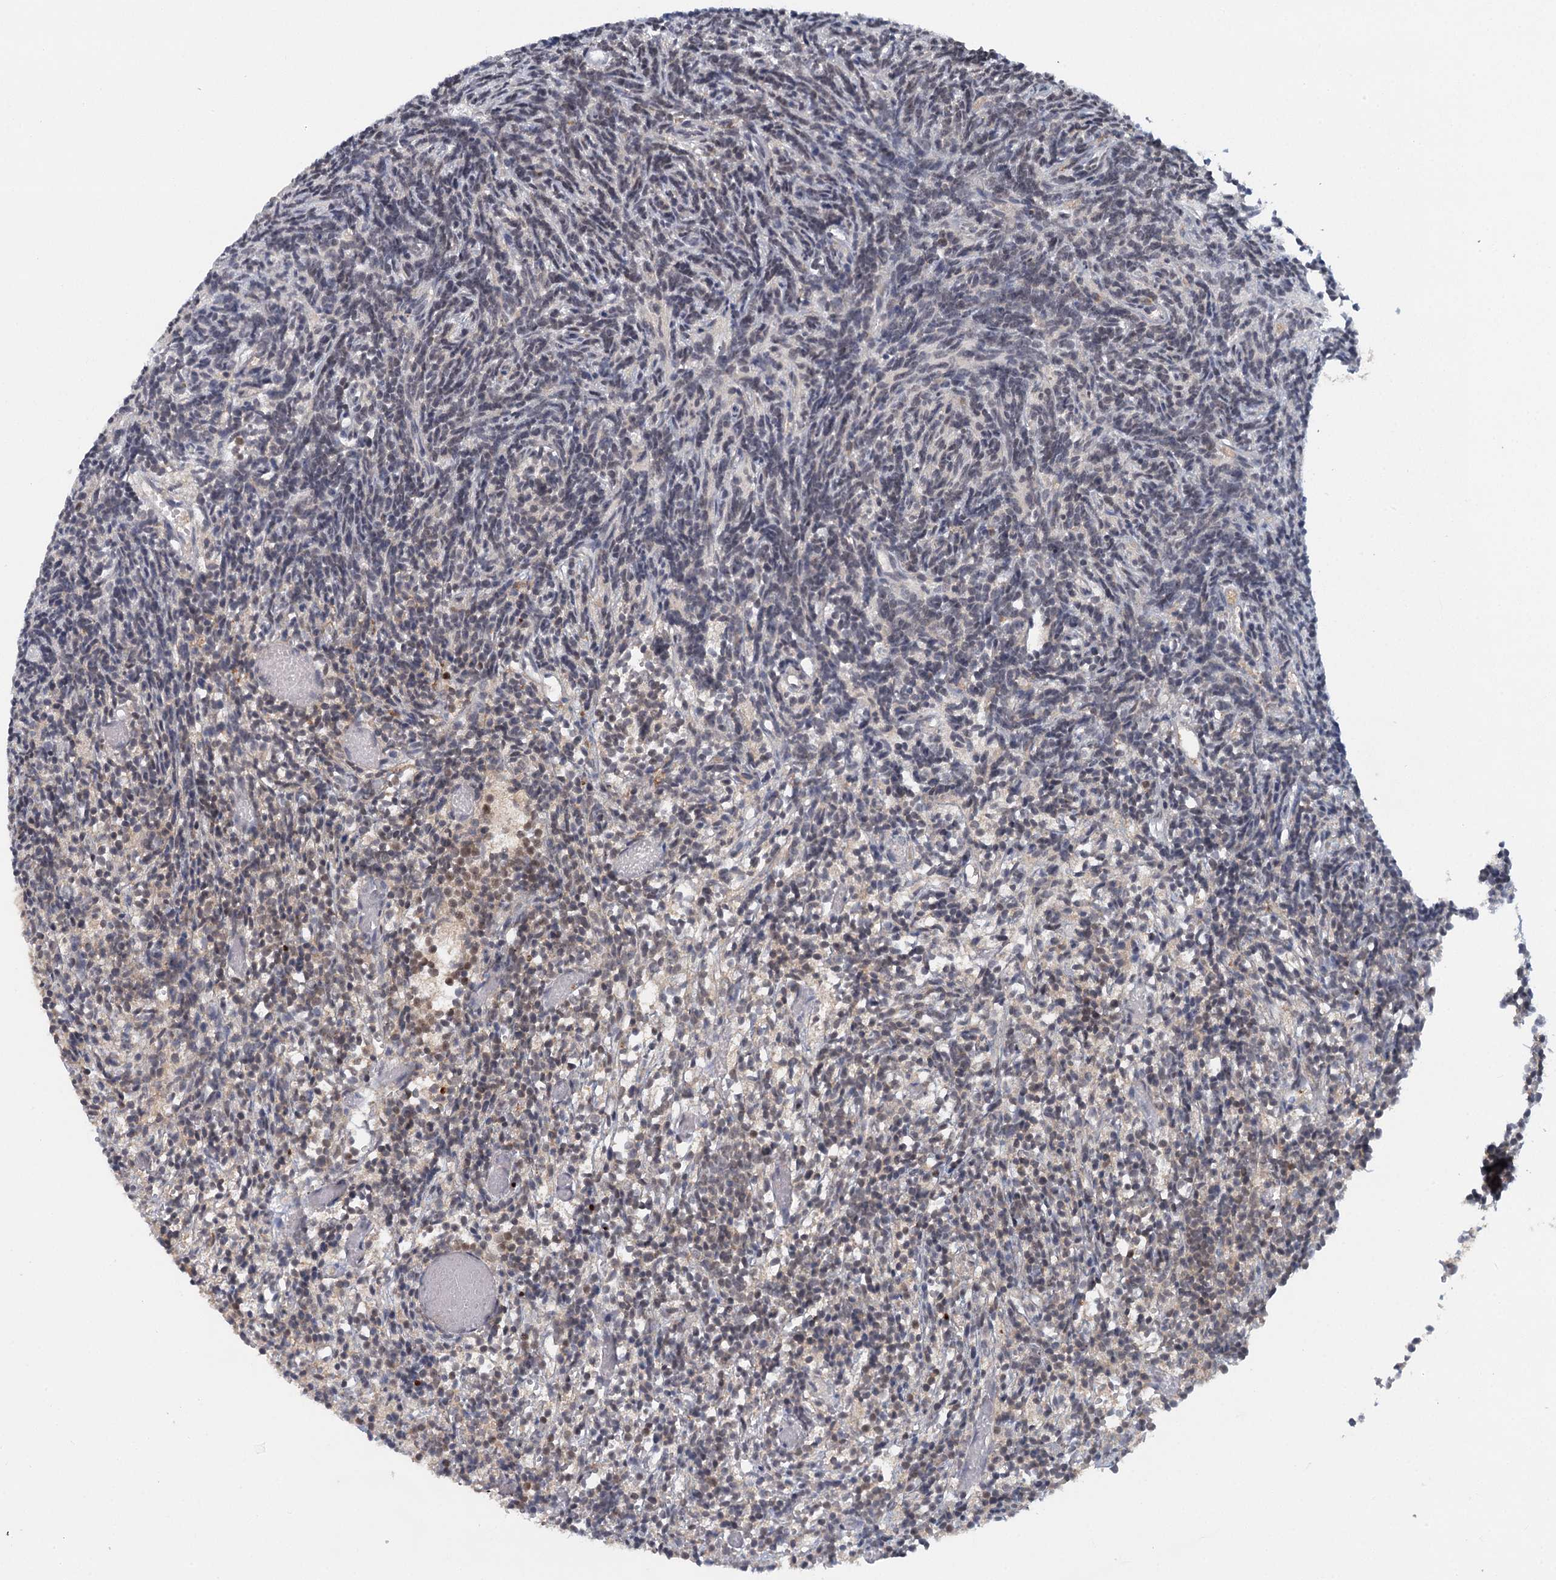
{"staining": {"intensity": "negative", "quantity": "none", "location": "none"}, "tissue": "glioma", "cell_type": "Tumor cells", "image_type": "cancer", "snomed": [{"axis": "morphology", "description": "Glioma, malignant, Low grade"}, {"axis": "topography", "description": "Brain"}], "caption": "Histopathology image shows no significant protein staining in tumor cells of glioma. Brightfield microscopy of IHC stained with DAB (brown) and hematoxylin (blue), captured at high magnification.", "gene": "GPATCH11", "patient": {"sex": "female", "age": 1}}